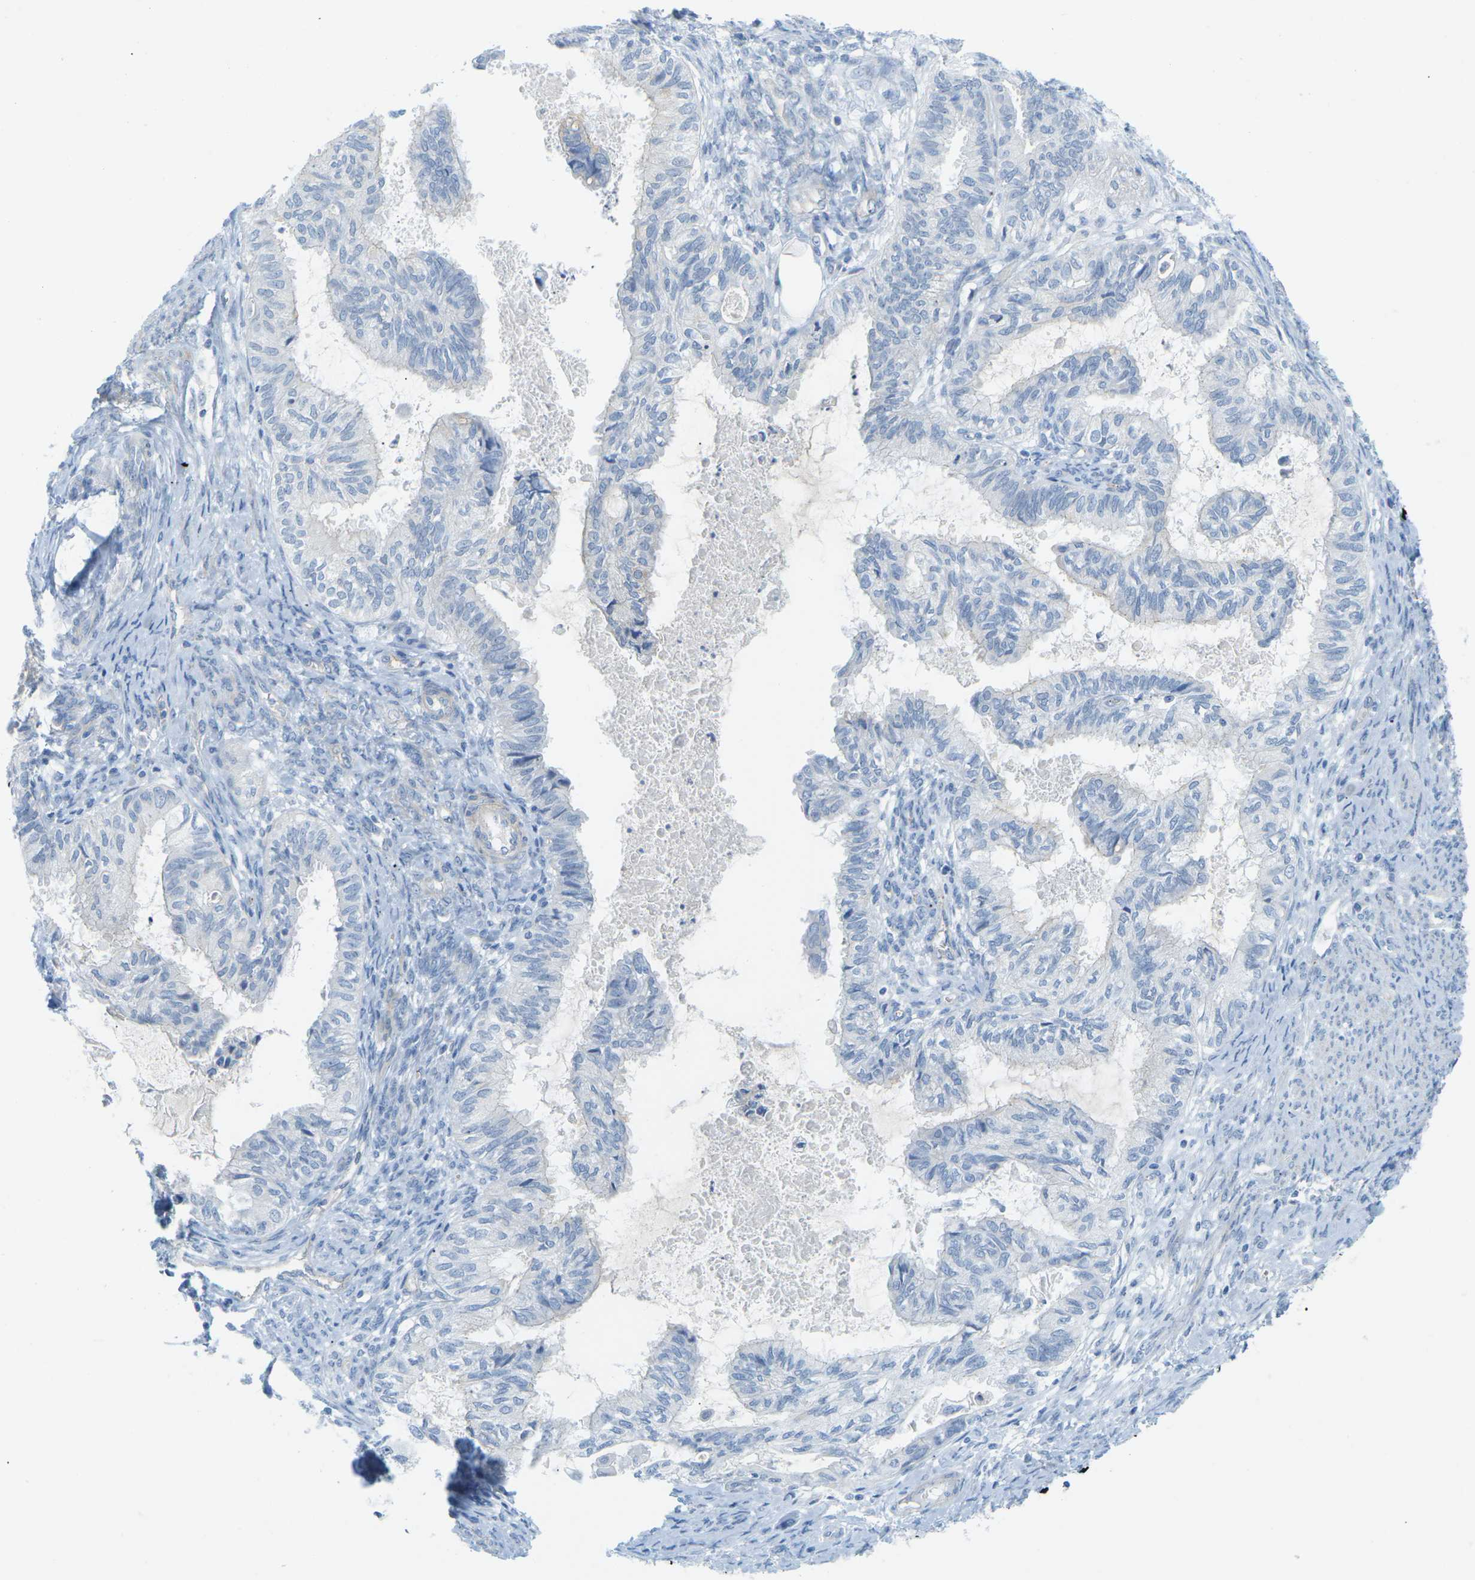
{"staining": {"intensity": "negative", "quantity": "none", "location": "none"}, "tissue": "cervical cancer", "cell_type": "Tumor cells", "image_type": "cancer", "snomed": [{"axis": "morphology", "description": "Normal tissue, NOS"}, {"axis": "morphology", "description": "Adenocarcinoma, NOS"}, {"axis": "topography", "description": "Cervix"}, {"axis": "topography", "description": "Endometrium"}], "caption": "The histopathology image exhibits no significant positivity in tumor cells of cervical cancer (adenocarcinoma). (DAB immunohistochemistry visualized using brightfield microscopy, high magnification).", "gene": "HLTF", "patient": {"sex": "female", "age": 86}}